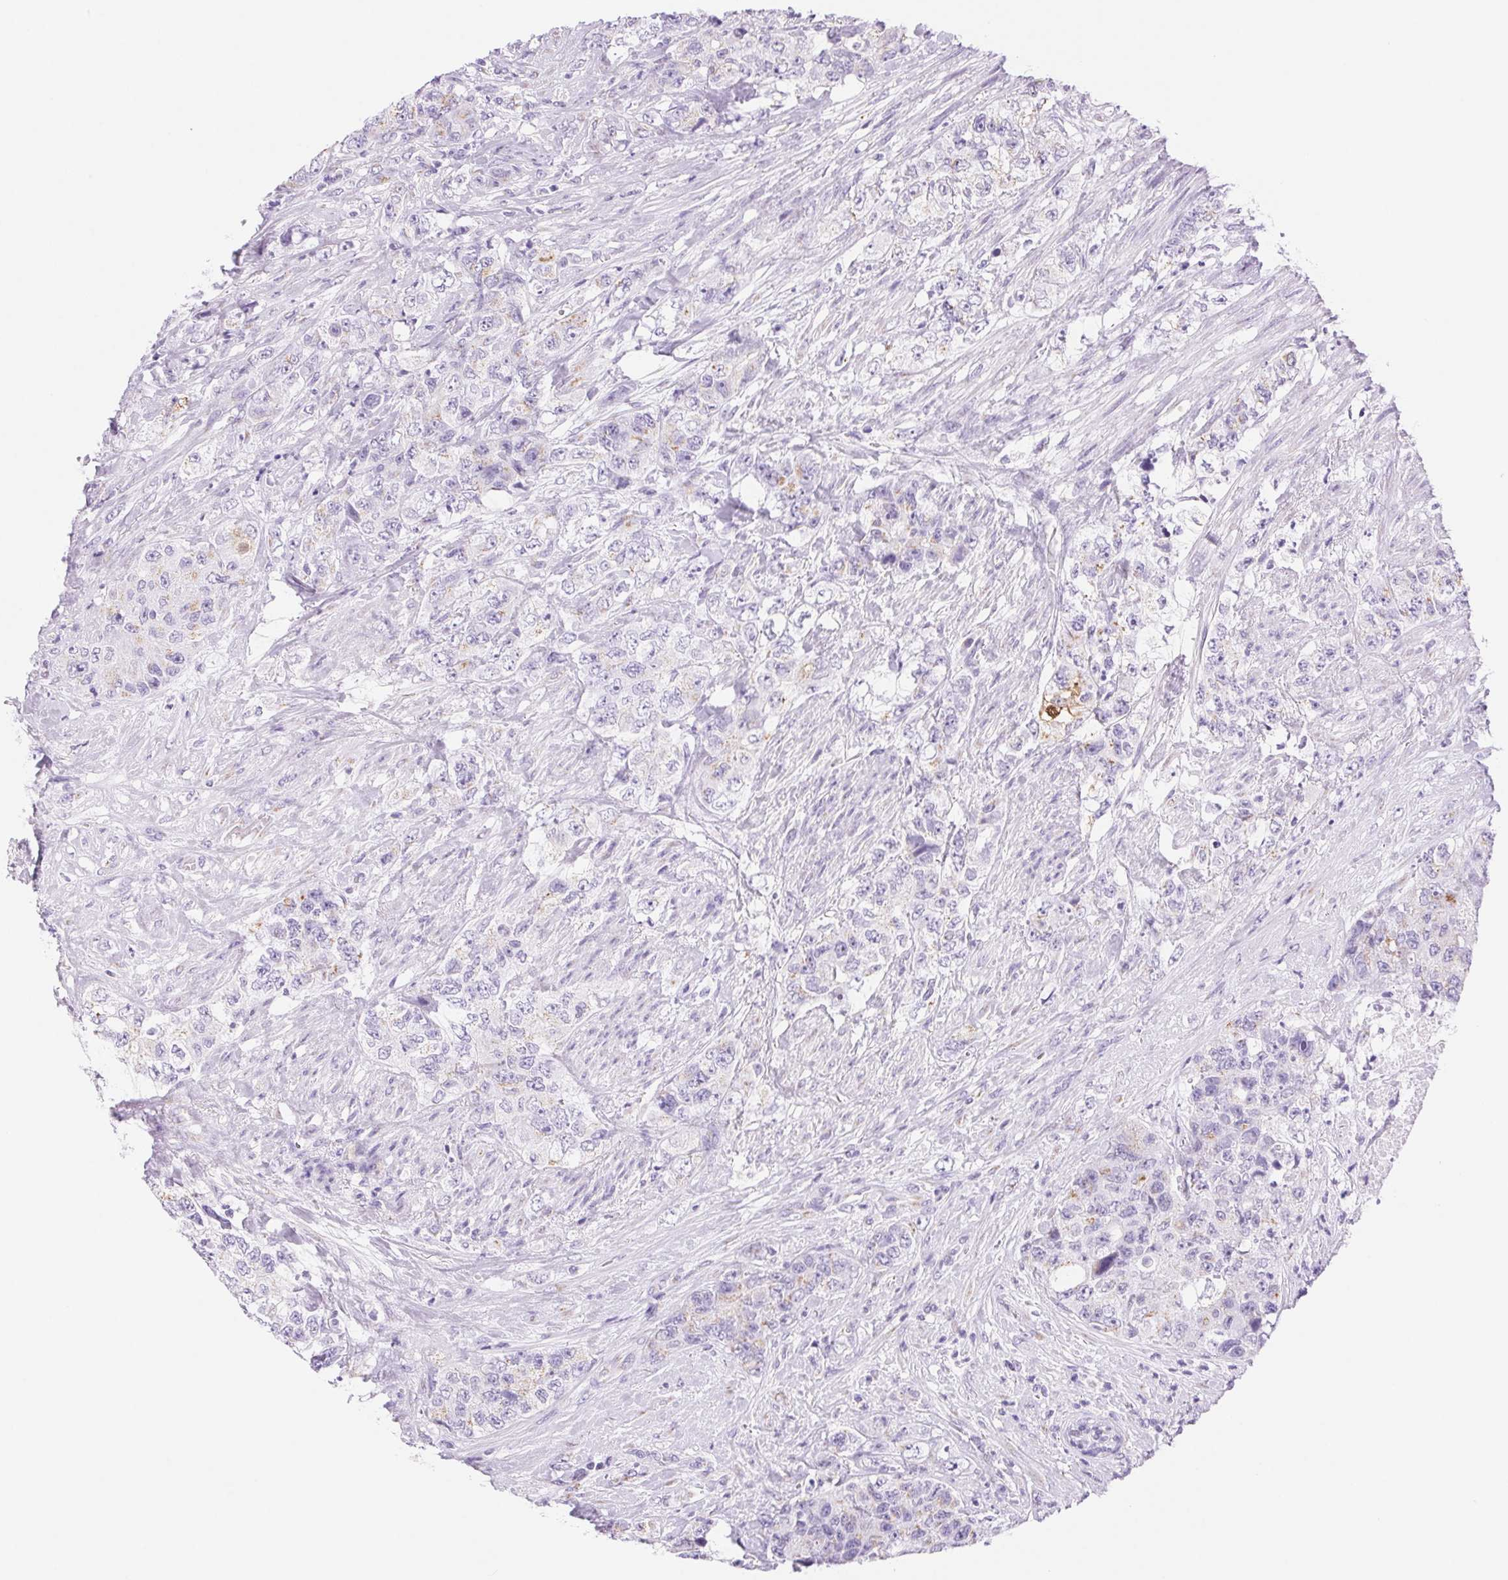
{"staining": {"intensity": "weak", "quantity": "<25%", "location": "cytoplasmic/membranous"}, "tissue": "urothelial cancer", "cell_type": "Tumor cells", "image_type": "cancer", "snomed": [{"axis": "morphology", "description": "Urothelial carcinoma, High grade"}, {"axis": "topography", "description": "Urinary bladder"}], "caption": "IHC image of human urothelial cancer stained for a protein (brown), which displays no positivity in tumor cells. Nuclei are stained in blue.", "gene": "SERPINB3", "patient": {"sex": "female", "age": 78}}